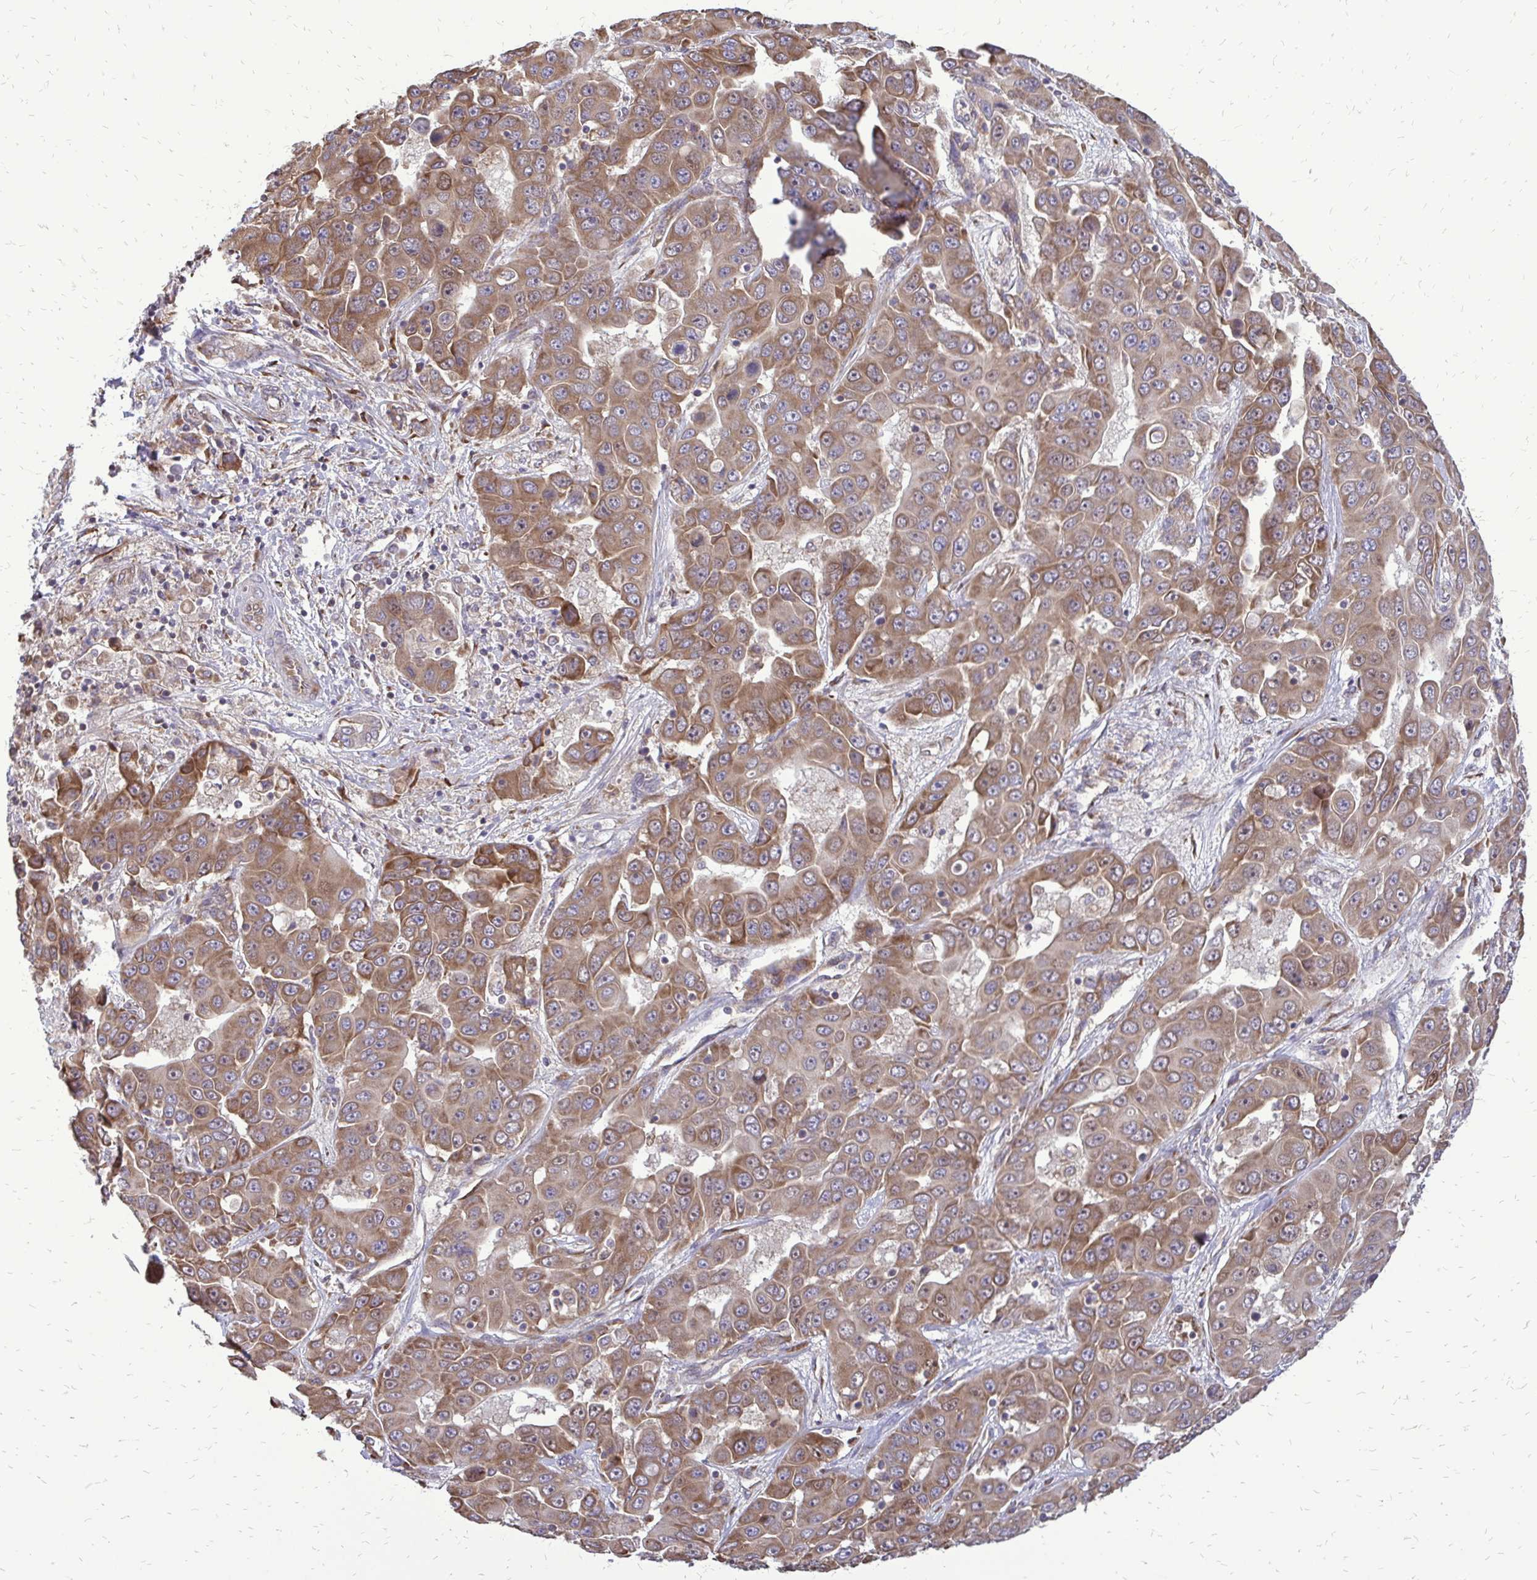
{"staining": {"intensity": "moderate", "quantity": ">75%", "location": "cytoplasmic/membranous"}, "tissue": "liver cancer", "cell_type": "Tumor cells", "image_type": "cancer", "snomed": [{"axis": "morphology", "description": "Cholangiocarcinoma"}, {"axis": "topography", "description": "Liver"}], "caption": "Human liver cholangiocarcinoma stained for a protein (brown) displays moderate cytoplasmic/membranous positive expression in approximately >75% of tumor cells.", "gene": "RPS3", "patient": {"sex": "female", "age": 52}}